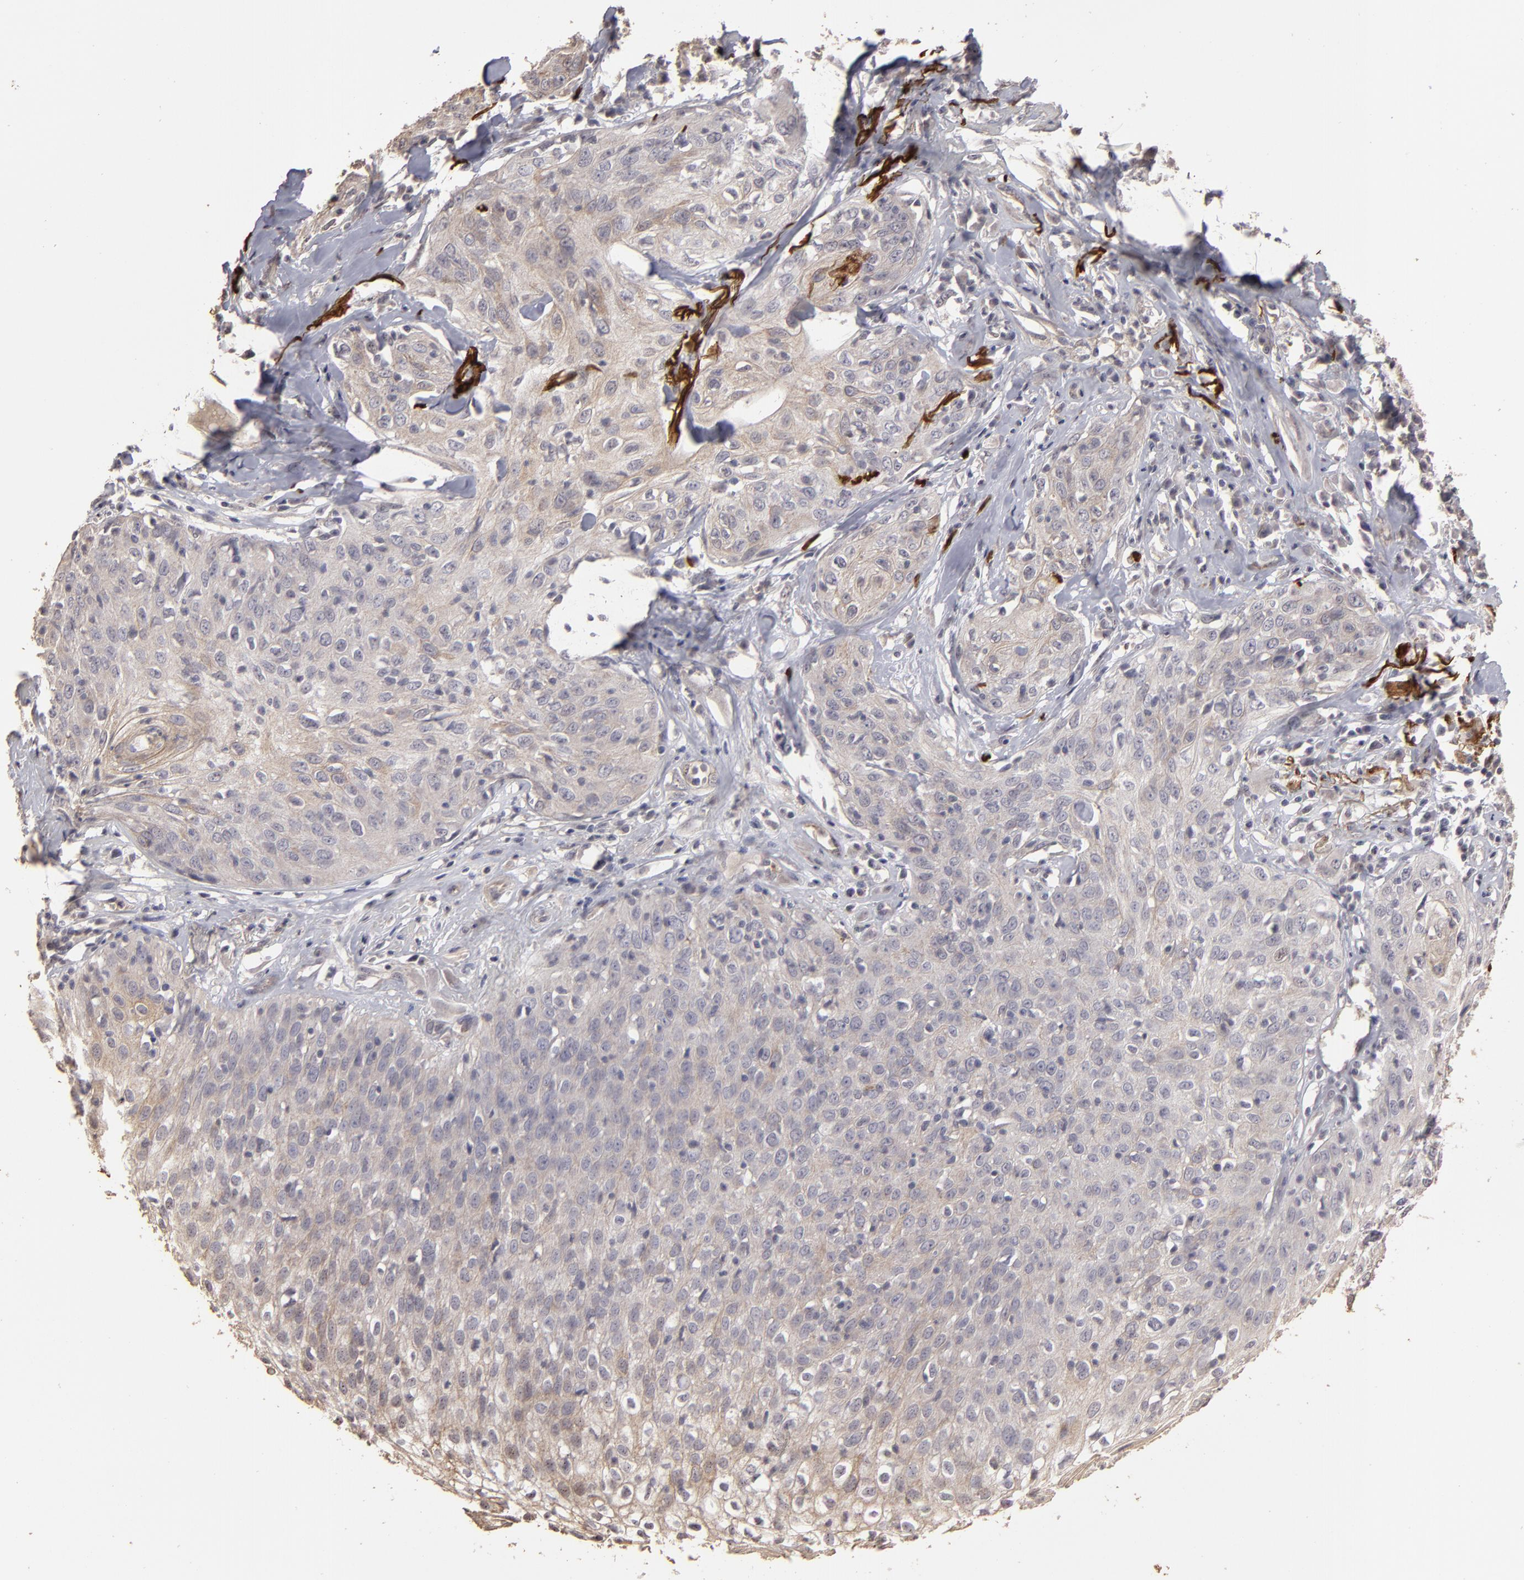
{"staining": {"intensity": "weak", "quantity": ">75%", "location": "cytoplasmic/membranous"}, "tissue": "skin cancer", "cell_type": "Tumor cells", "image_type": "cancer", "snomed": [{"axis": "morphology", "description": "Squamous cell carcinoma, NOS"}, {"axis": "topography", "description": "Skin"}], "caption": "Protein expression analysis of skin cancer (squamous cell carcinoma) demonstrates weak cytoplasmic/membranous staining in about >75% of tumor cells. Nuclei are stained in blue.", "gene": "CD55", "patient": {"sex": "male", "age": 65}}